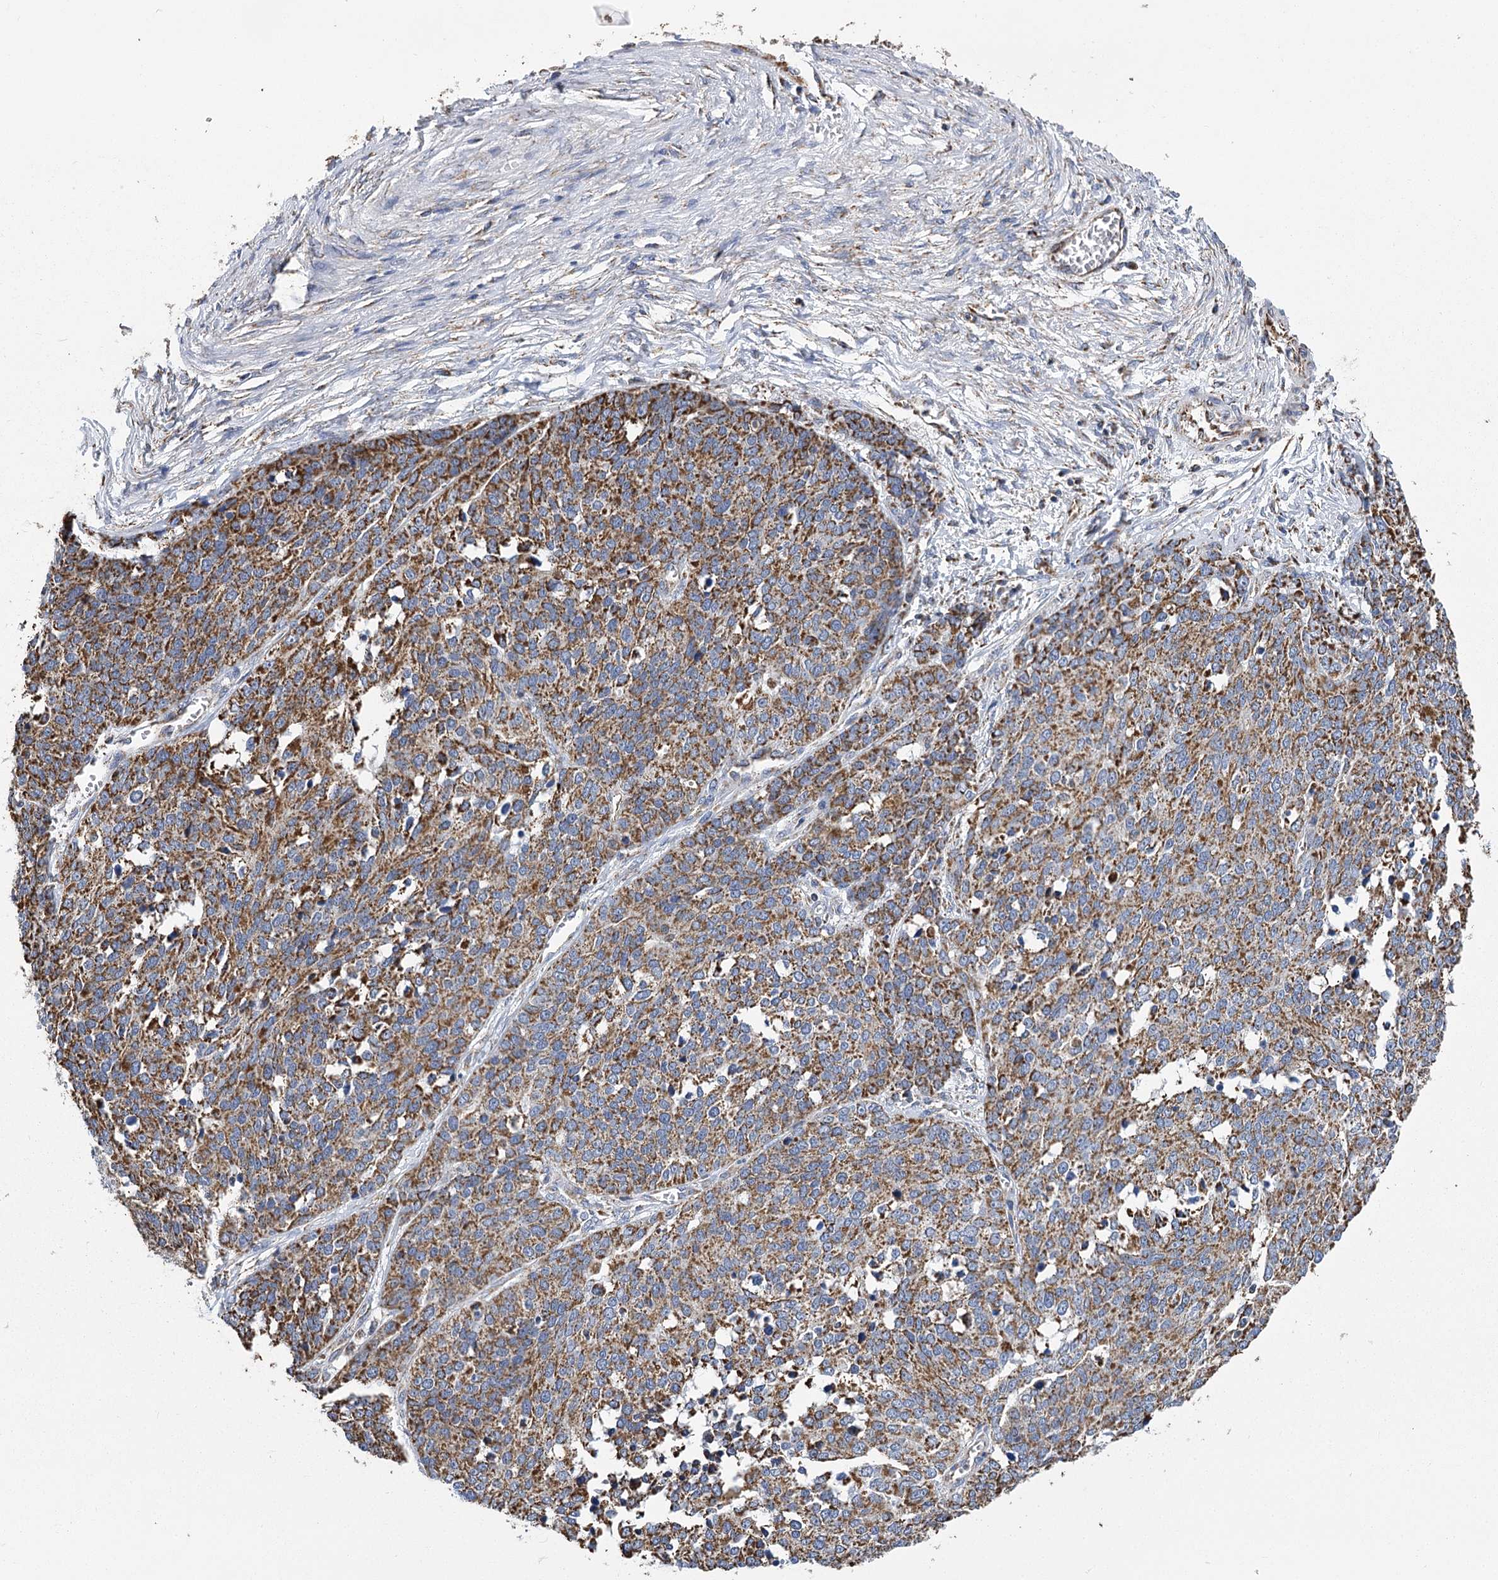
{"staining": {"intensity": "moderate", "quantity": ">75%", "location": "cytoplasmic/membranous"}, "tissue": "ovarian cancer", "cell_type": "Tumor cells", "image_type": "cancer", "snomed": [{"axis": "morphology", "description": "Cystadenocarcinoma, serous, NOS"}, {"axis": "topography", "description": "Ovary"}], "caption": "IHC staining of ovarian cancer (serous cystadenocarcinoma), which demonstrates medium levels of moderate cytoplasmic/membranous positivity in approximately >75% of tumor cells indicating moderate cytoplasmic/membranous protein positivity. The staining was performed using DAB (brown) for protein detection and nuclei were counterstained in hematoxylin (blue).", "gene": "CCDC73", "patient": {"sex": "female", "age": 44}}